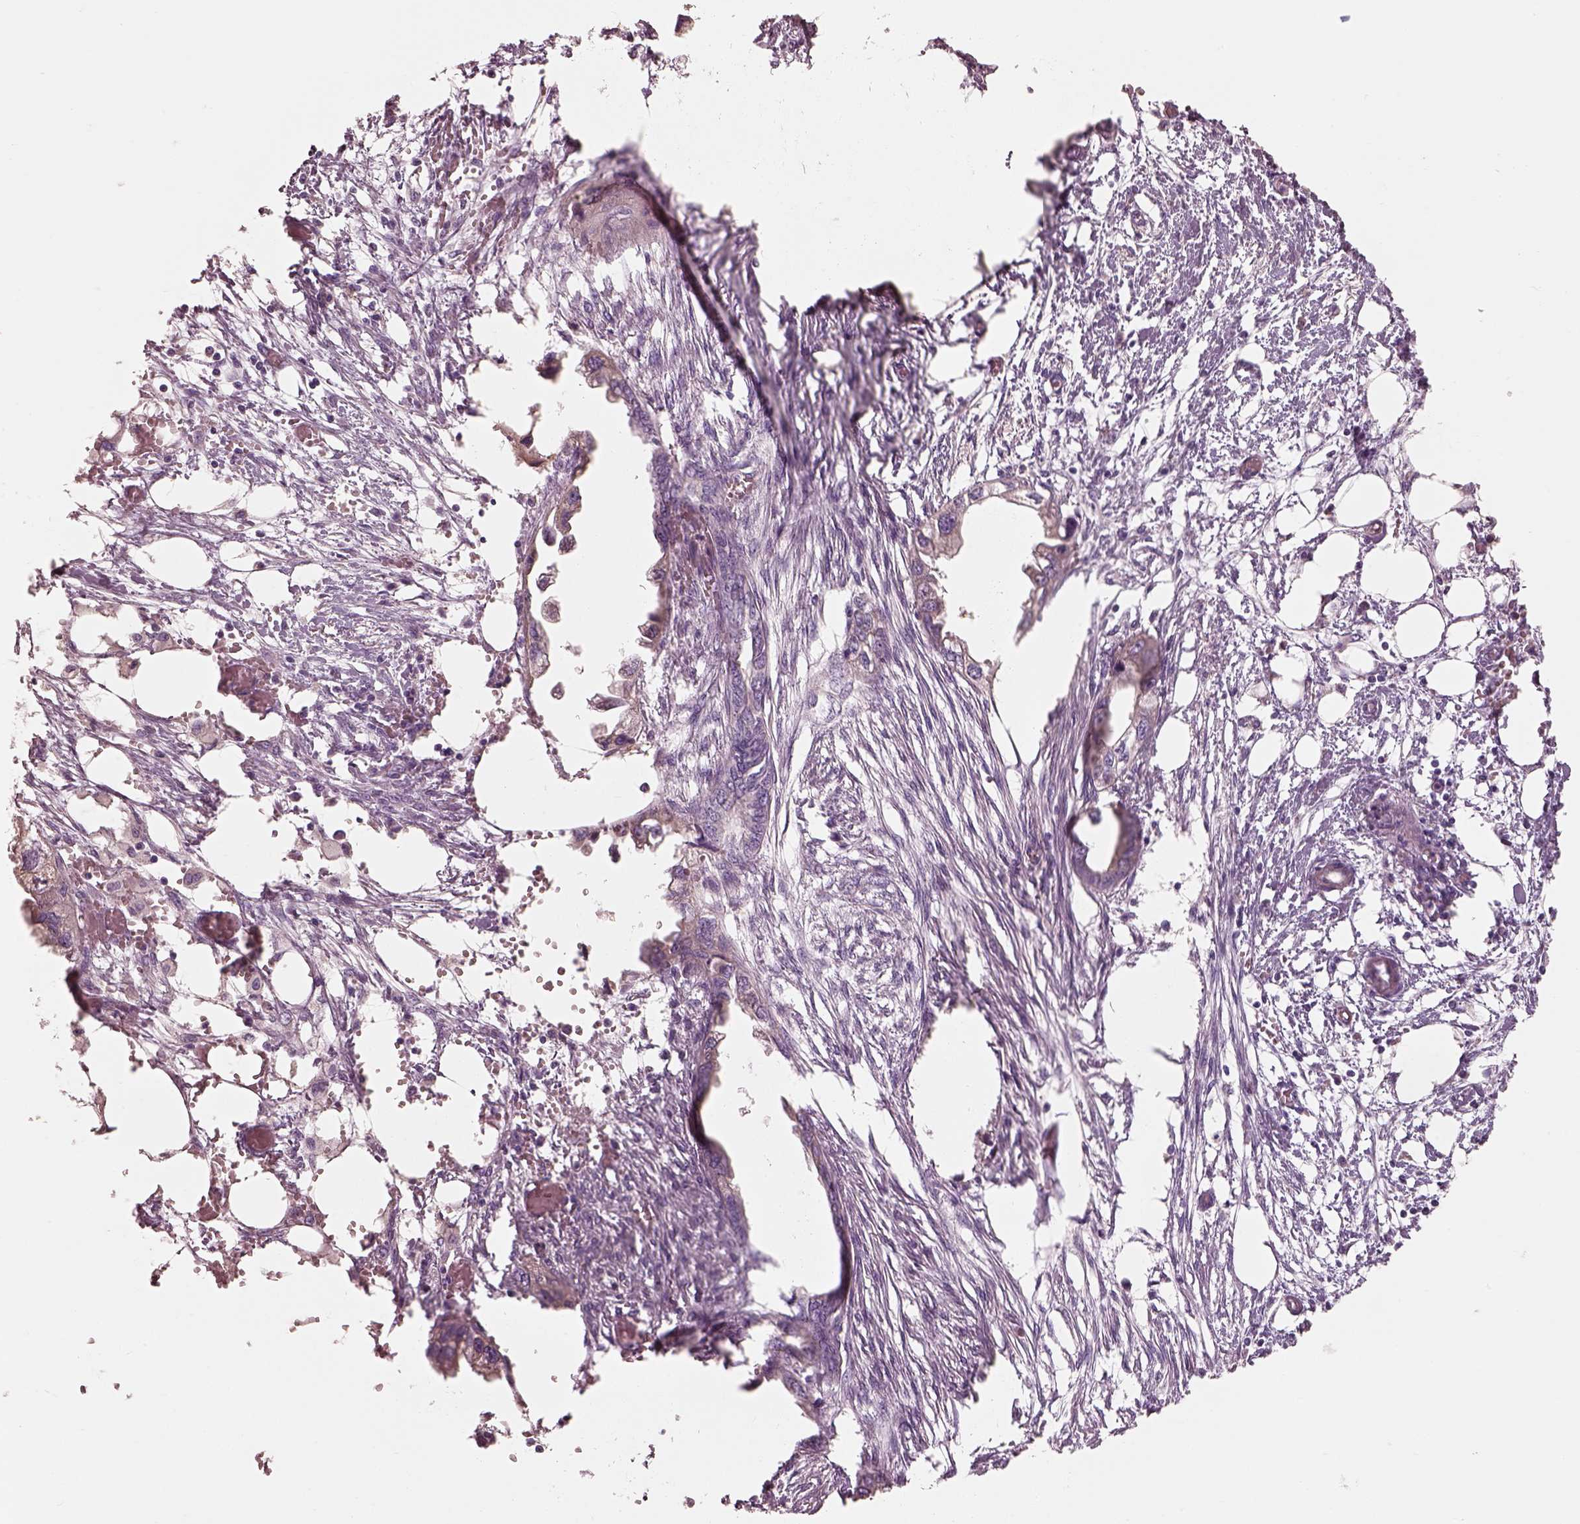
{"staining": {"intensity": "negative", "quantity": "none", "location": "none"}, "tissue": "endometrial cancer", "cell_type": "Tumor cells", "image_type": "cancer", "snomed": [{"axis": "morphology", "description": "Adenocarcinoma, NOS"}, {"axis": "morphology", "description": "Adenocarcinoma, metastatic, NOS"}, {"axis": "topography", "description": "Adipose tissue"}, {"axis": "topography", "description": "Endometrium"}], "caption": "DAB (3,3'-diaminobenzidine) immunohistochemical staining of endometrial cancer (adenocarcinoma) demonstrates no significant positivity in tumor cells.", "gene": "PNOC", "patient": {"sex": "female", "age": 67}}